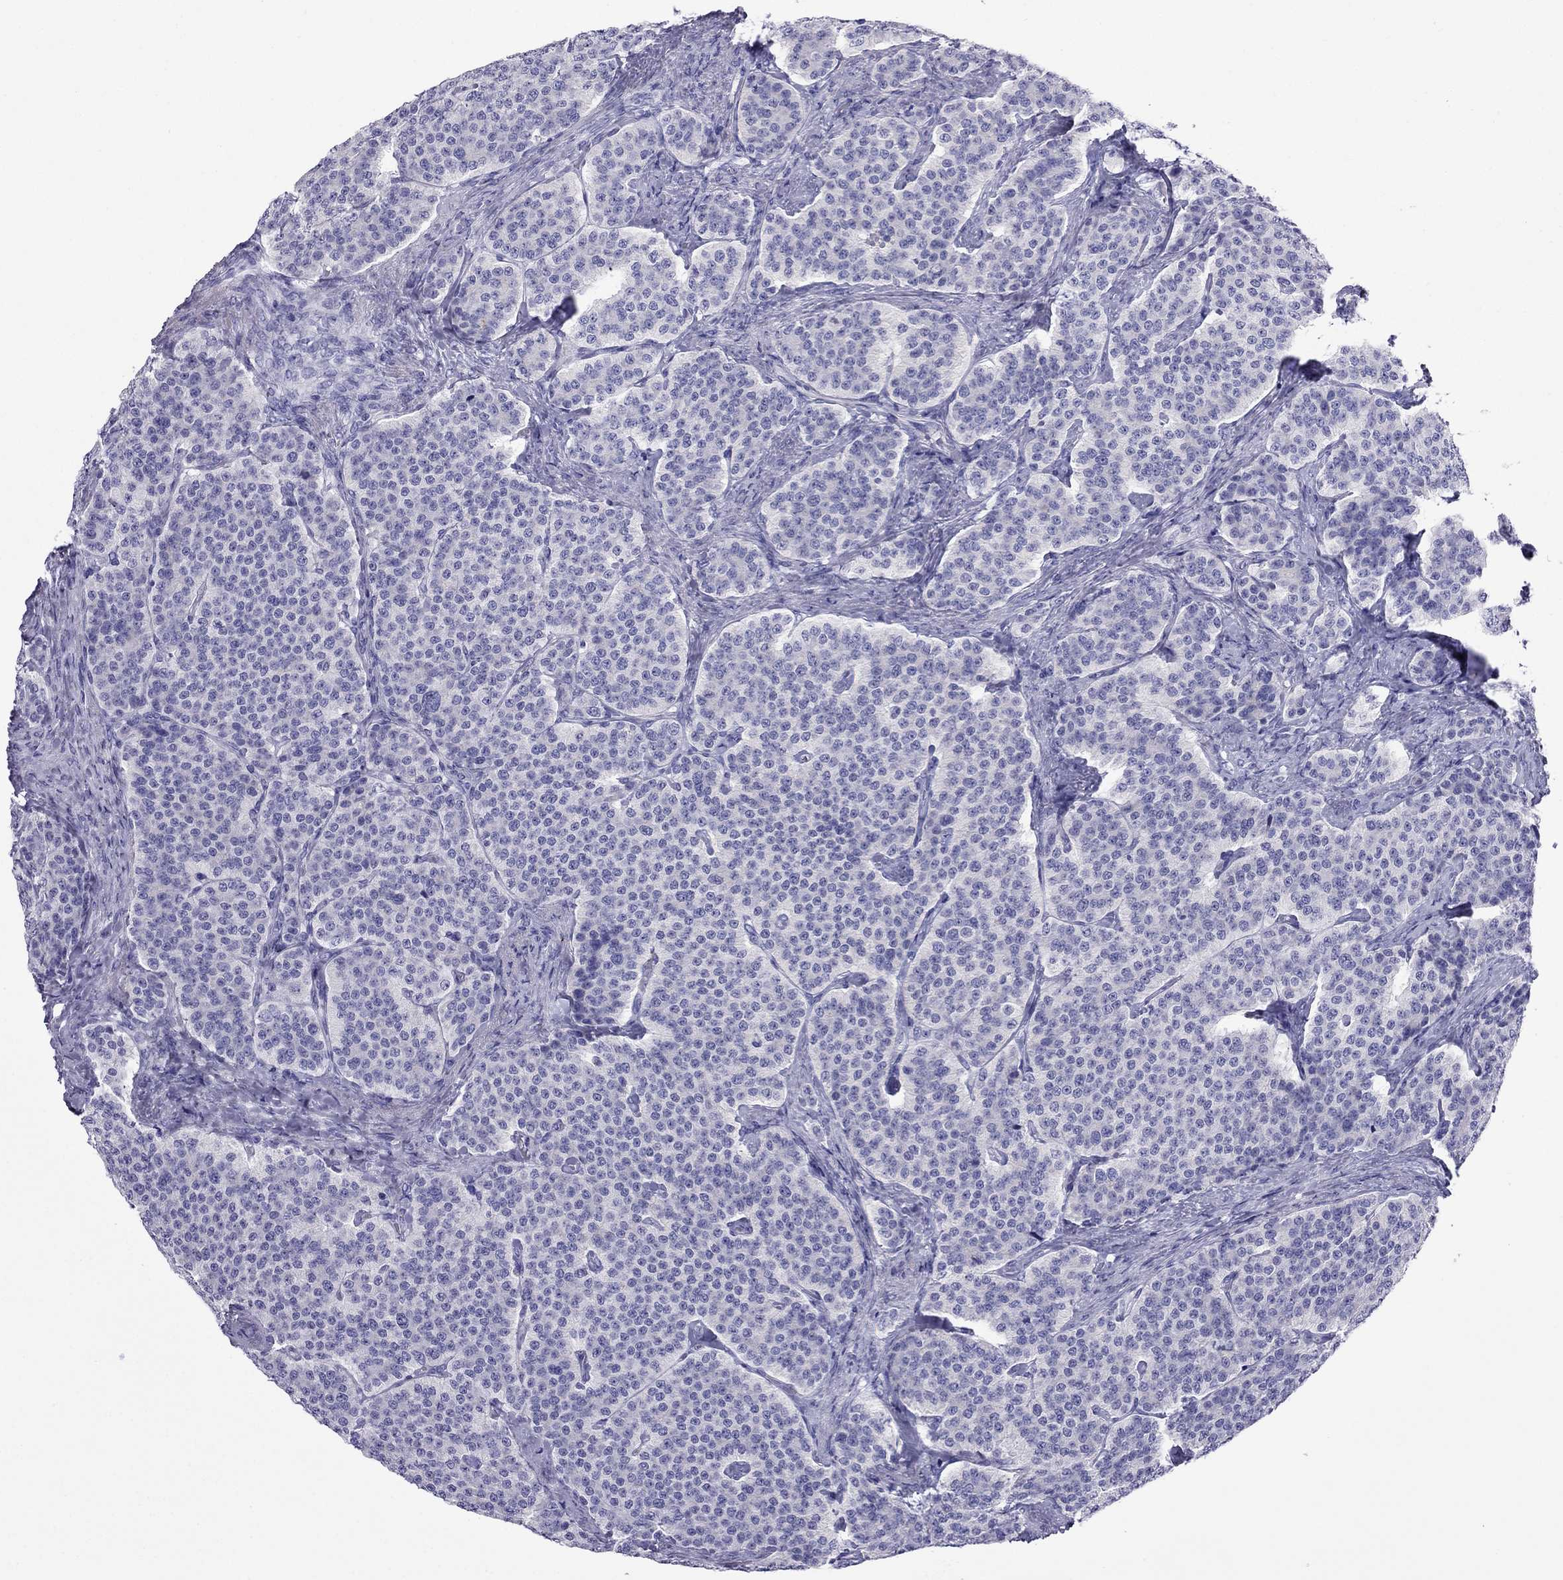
{"staining": {"intensity": "negative", "quantity": "none", "location": "none"}, "tissue": "carcinoid", "cell_type": "Tumor cells", "image_type": "cancer", "snomed": [{"axis": "morphology", "description": "Carcinoid, malignant, NOS"}, {"axis": "topography", "description": "Small intestine"}], "caption": "Carcinoid (malignant) was stained to show a protein in brown. There is no significant expression in tumor cells.", "gene": "PCDHA6", "patient": {"sex": "female", "age": 58}}